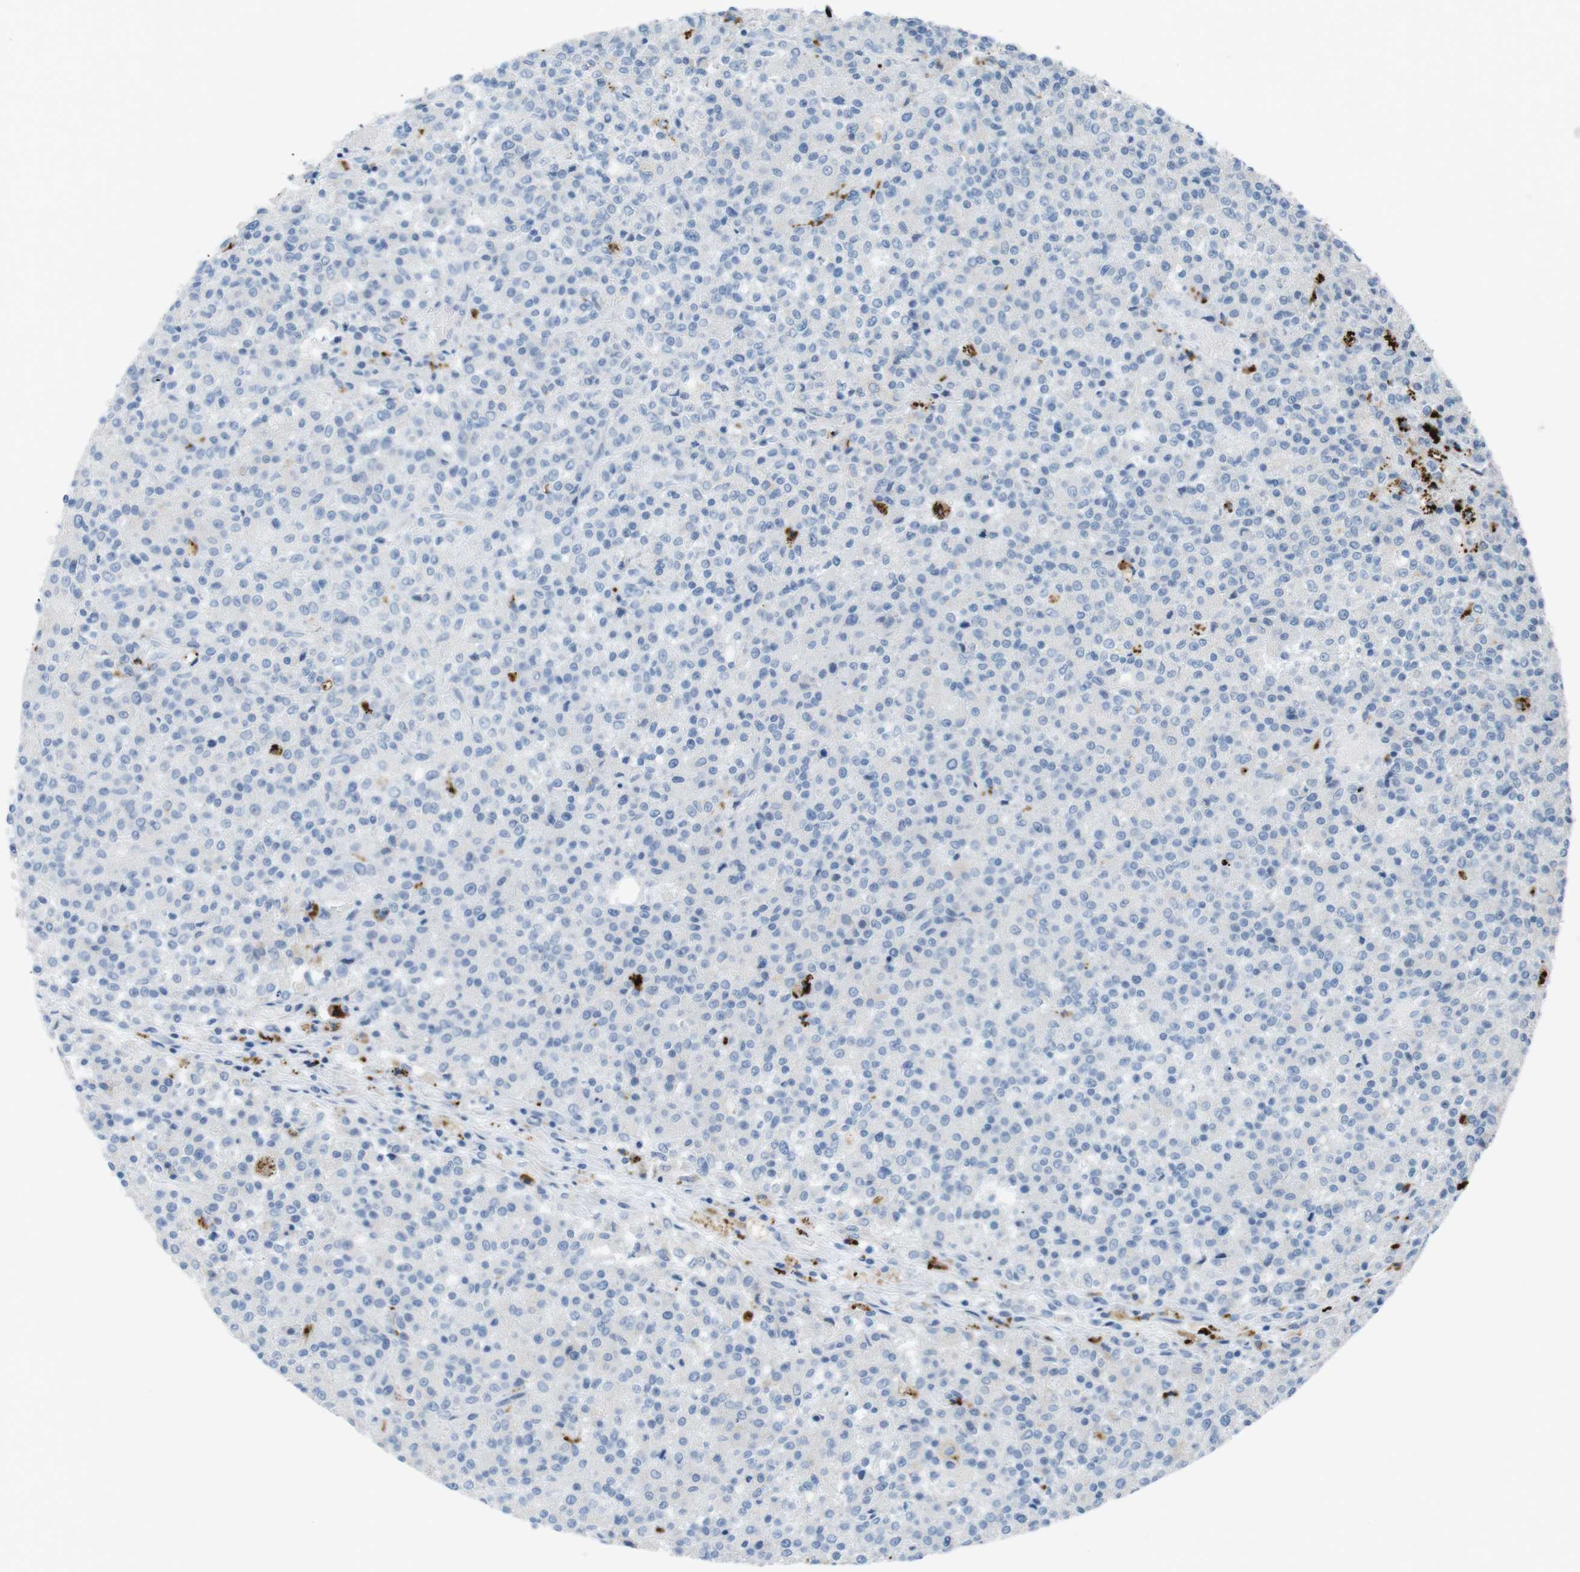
{"staining": {"intensity": "negative", "quantity": "none", "location": "none"}, "tissue": "testis cancer", "cell_type": "Tumor cells", "image_type": "cancer", "snomed": [{"axis": "morphology", "description": "Seminoma, NOS"}, {"axis": "topography", "description": "Testis"}], "caption": "Protein analysis of testis seminoma exhibits no significant positivity in tumor cells.", "gene": "YIPF1", "patient": {"sex": "male", "age": 59}}